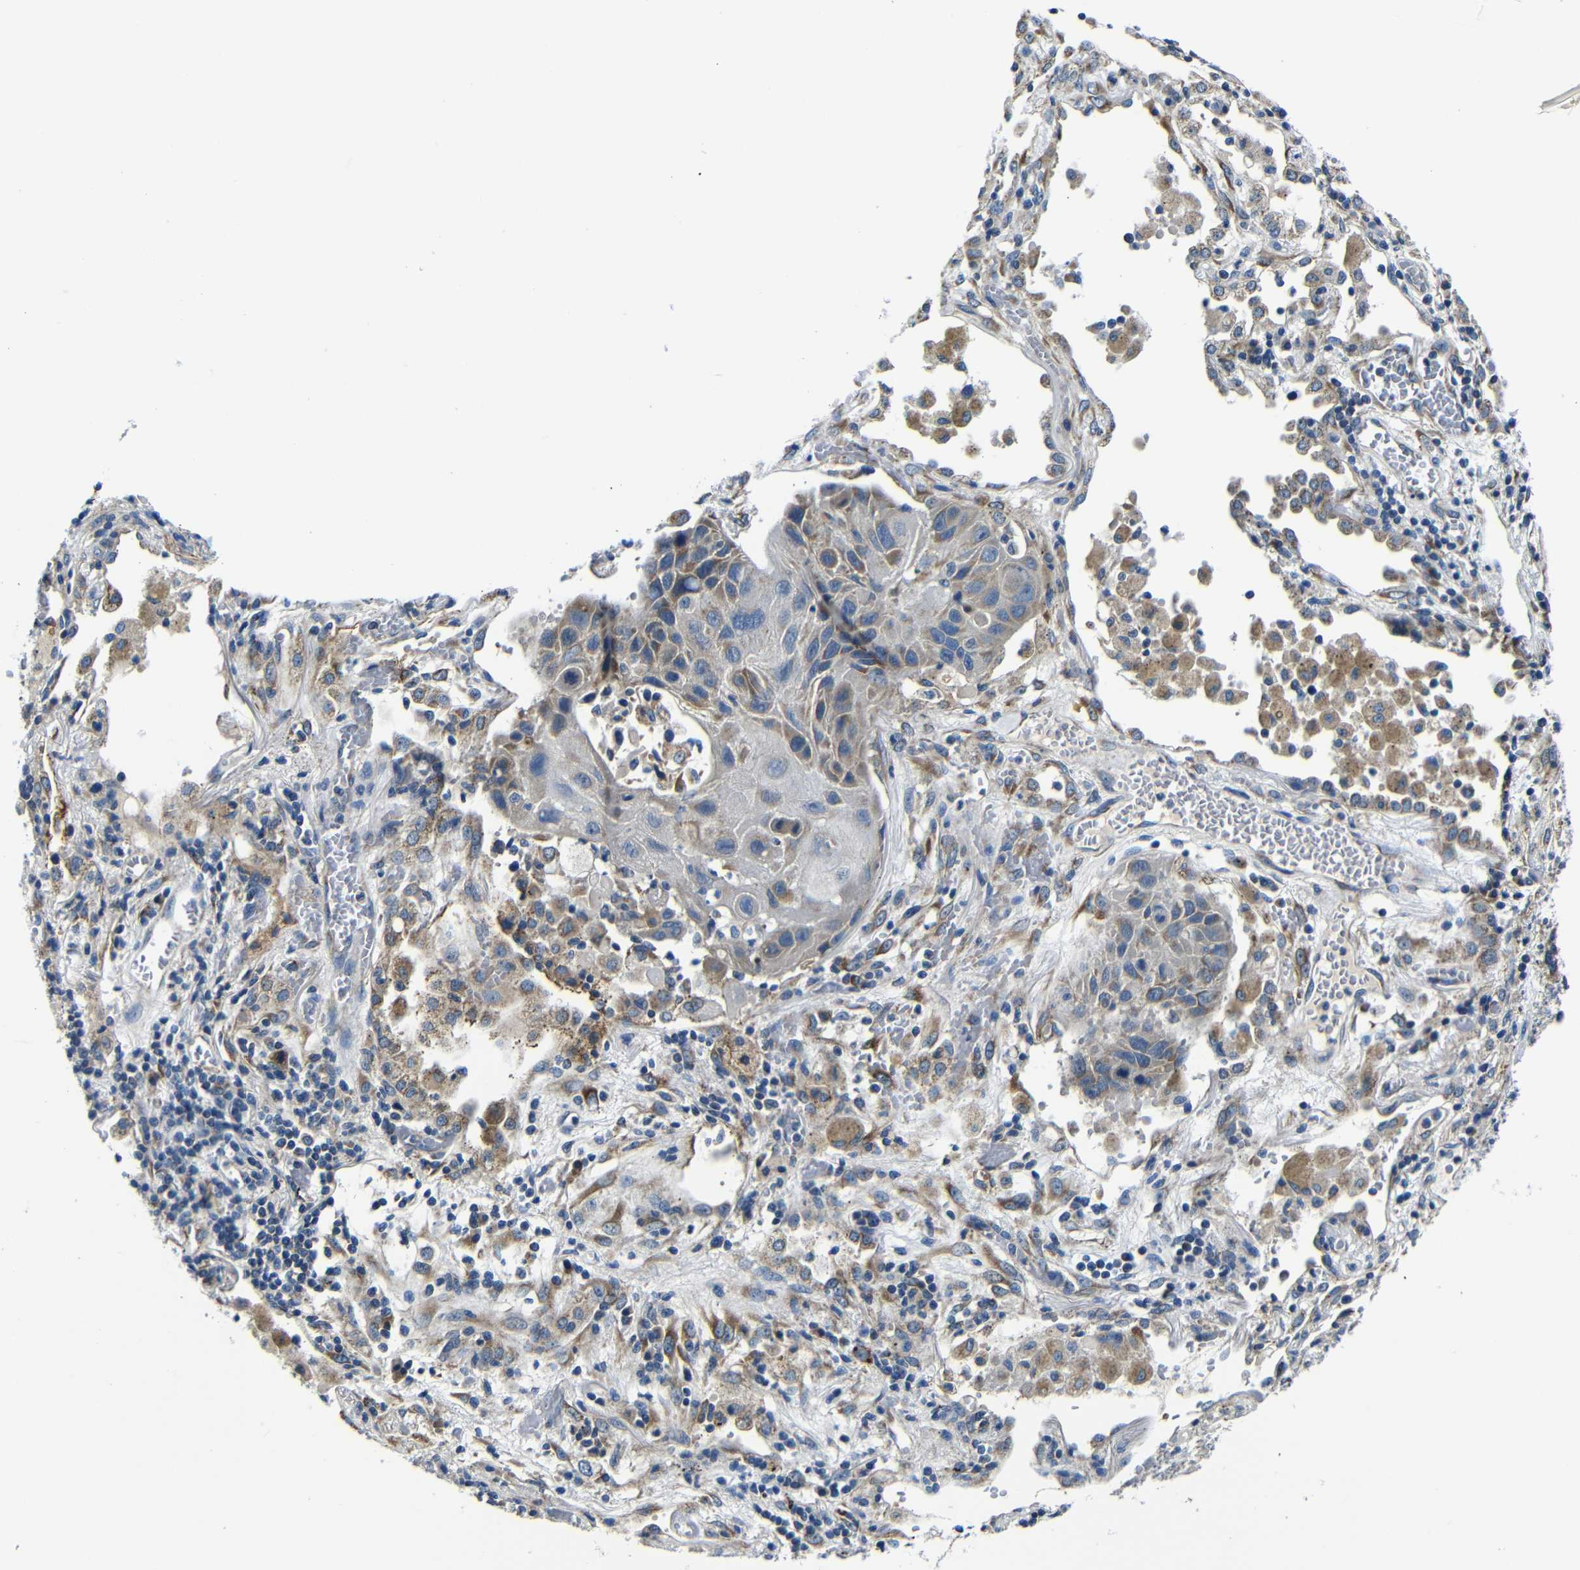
{"staining": {"intensity": "weak", "quantity": "25%-75%", "location": "cytoplasmic/membranous"}, "tissue": "lung cancer", "cell_type": "Tumor cells", "image_type": "cancer", "snomed": [{"axis": "morphology", "description": "Squamous cell carcinoma, NOS"}, {"axis": "topography", "description": "Lung"}], "caption": "Protein expression analysis of human squamous cell carcinoma (lung) reveals weak cytoplasmic/membranous positivity in approximately 25%-75% of tumor cells. The staining was performed using DAB (3,3'-diaminobenzidine), with brown indicating positive protein expression. Nuclei are stained blue with hematoxylin.", "gene": "FKBP14", "patient": {"sex": "male", "age": 57}}